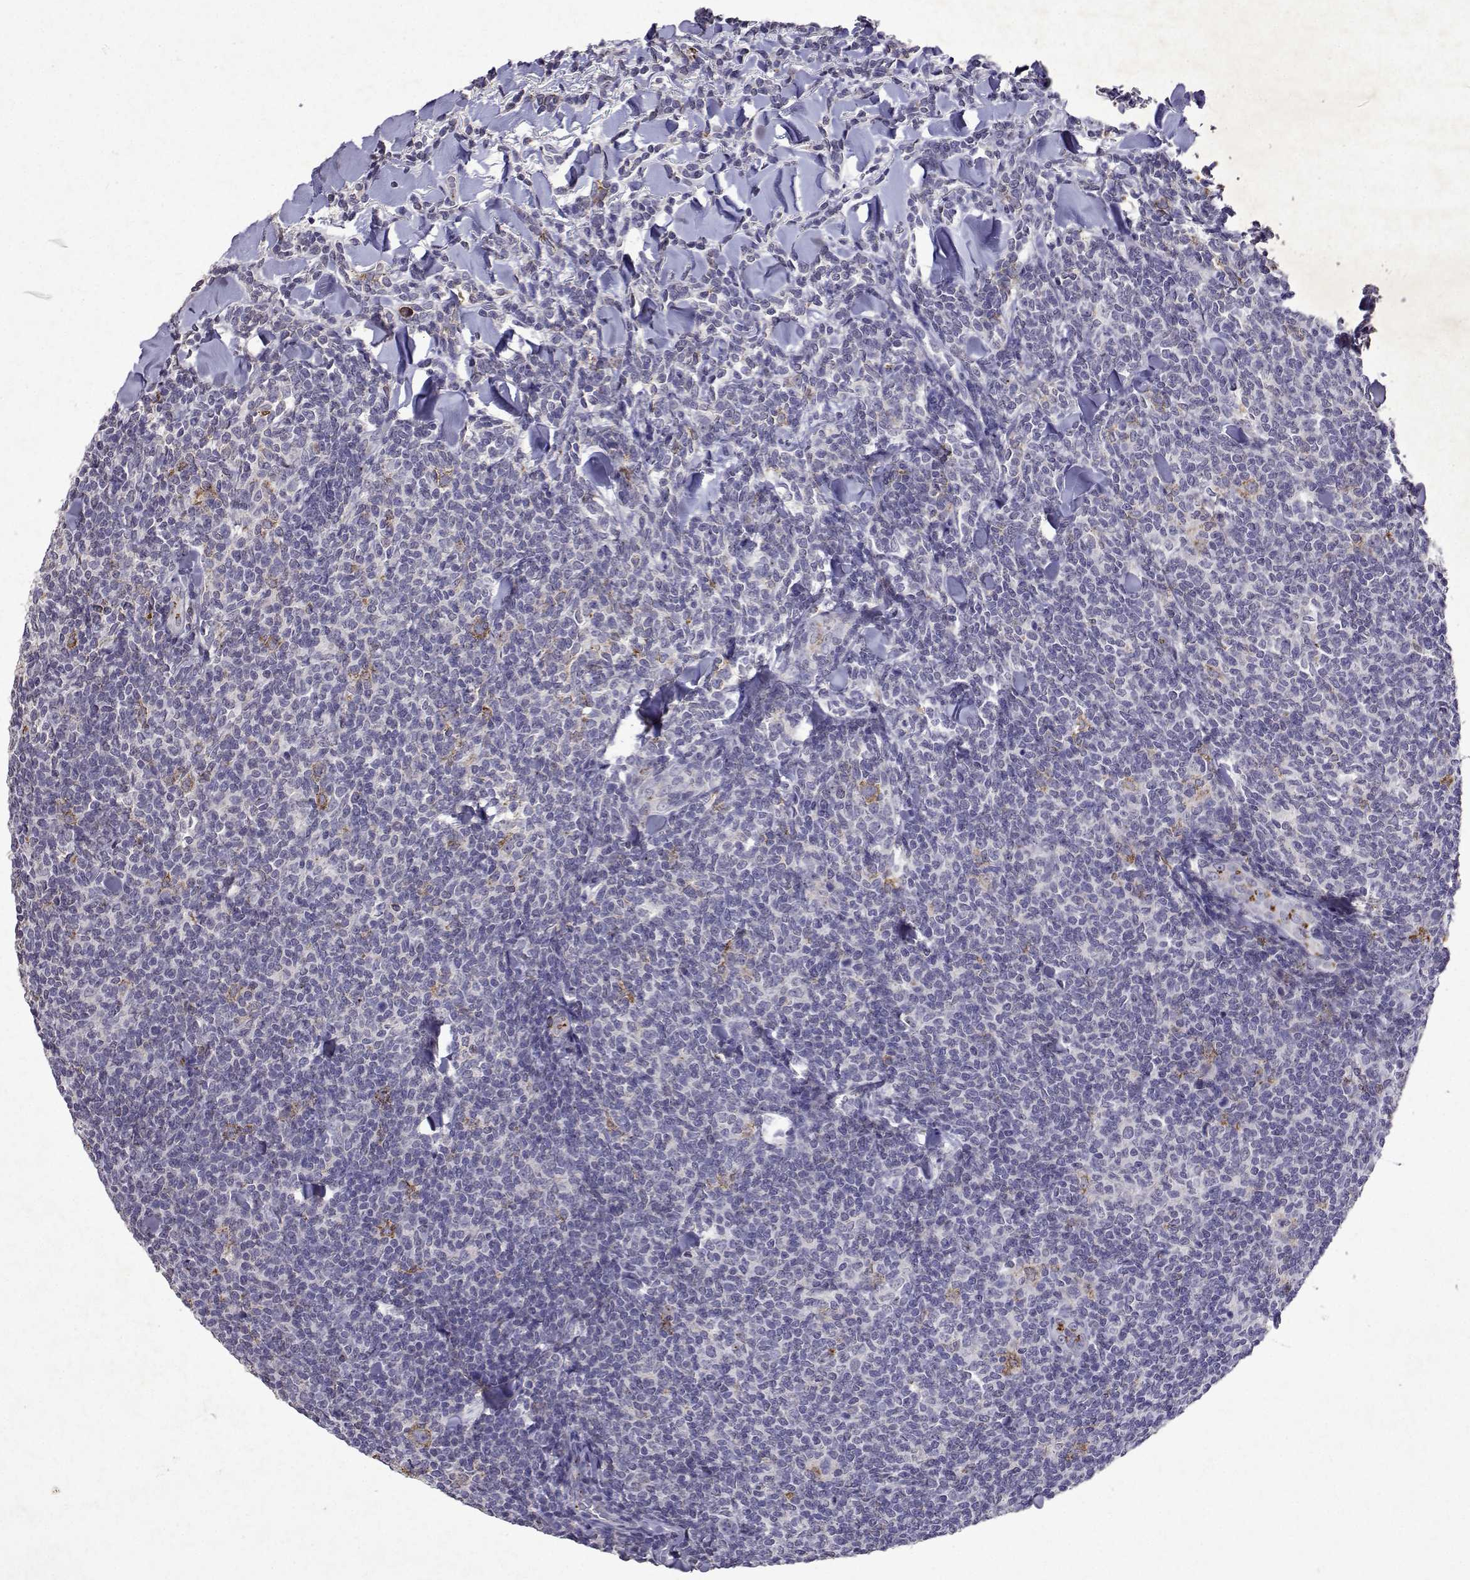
{"staining": {"intensity": "negative", "quantity": "none", "location": "none"}, "tissue": "lymphoma", "cell_type": "Tumor cells", "image_type": "cancer", "snomed": [{"axis": "morphology", "description": "Malignant lymphoma, non-Hodgkin's type, Low grade"}, {"axis": "topography", "description": "Lymph node"}], "caption": "Immunohistochemical staining of human low-grade malignant lymphoma, non-Hodgkin's type demonstrates no significant positivity in tumor cells.", "gene": "DUSP28", "patient": {"sex": "female", "age": 56}}